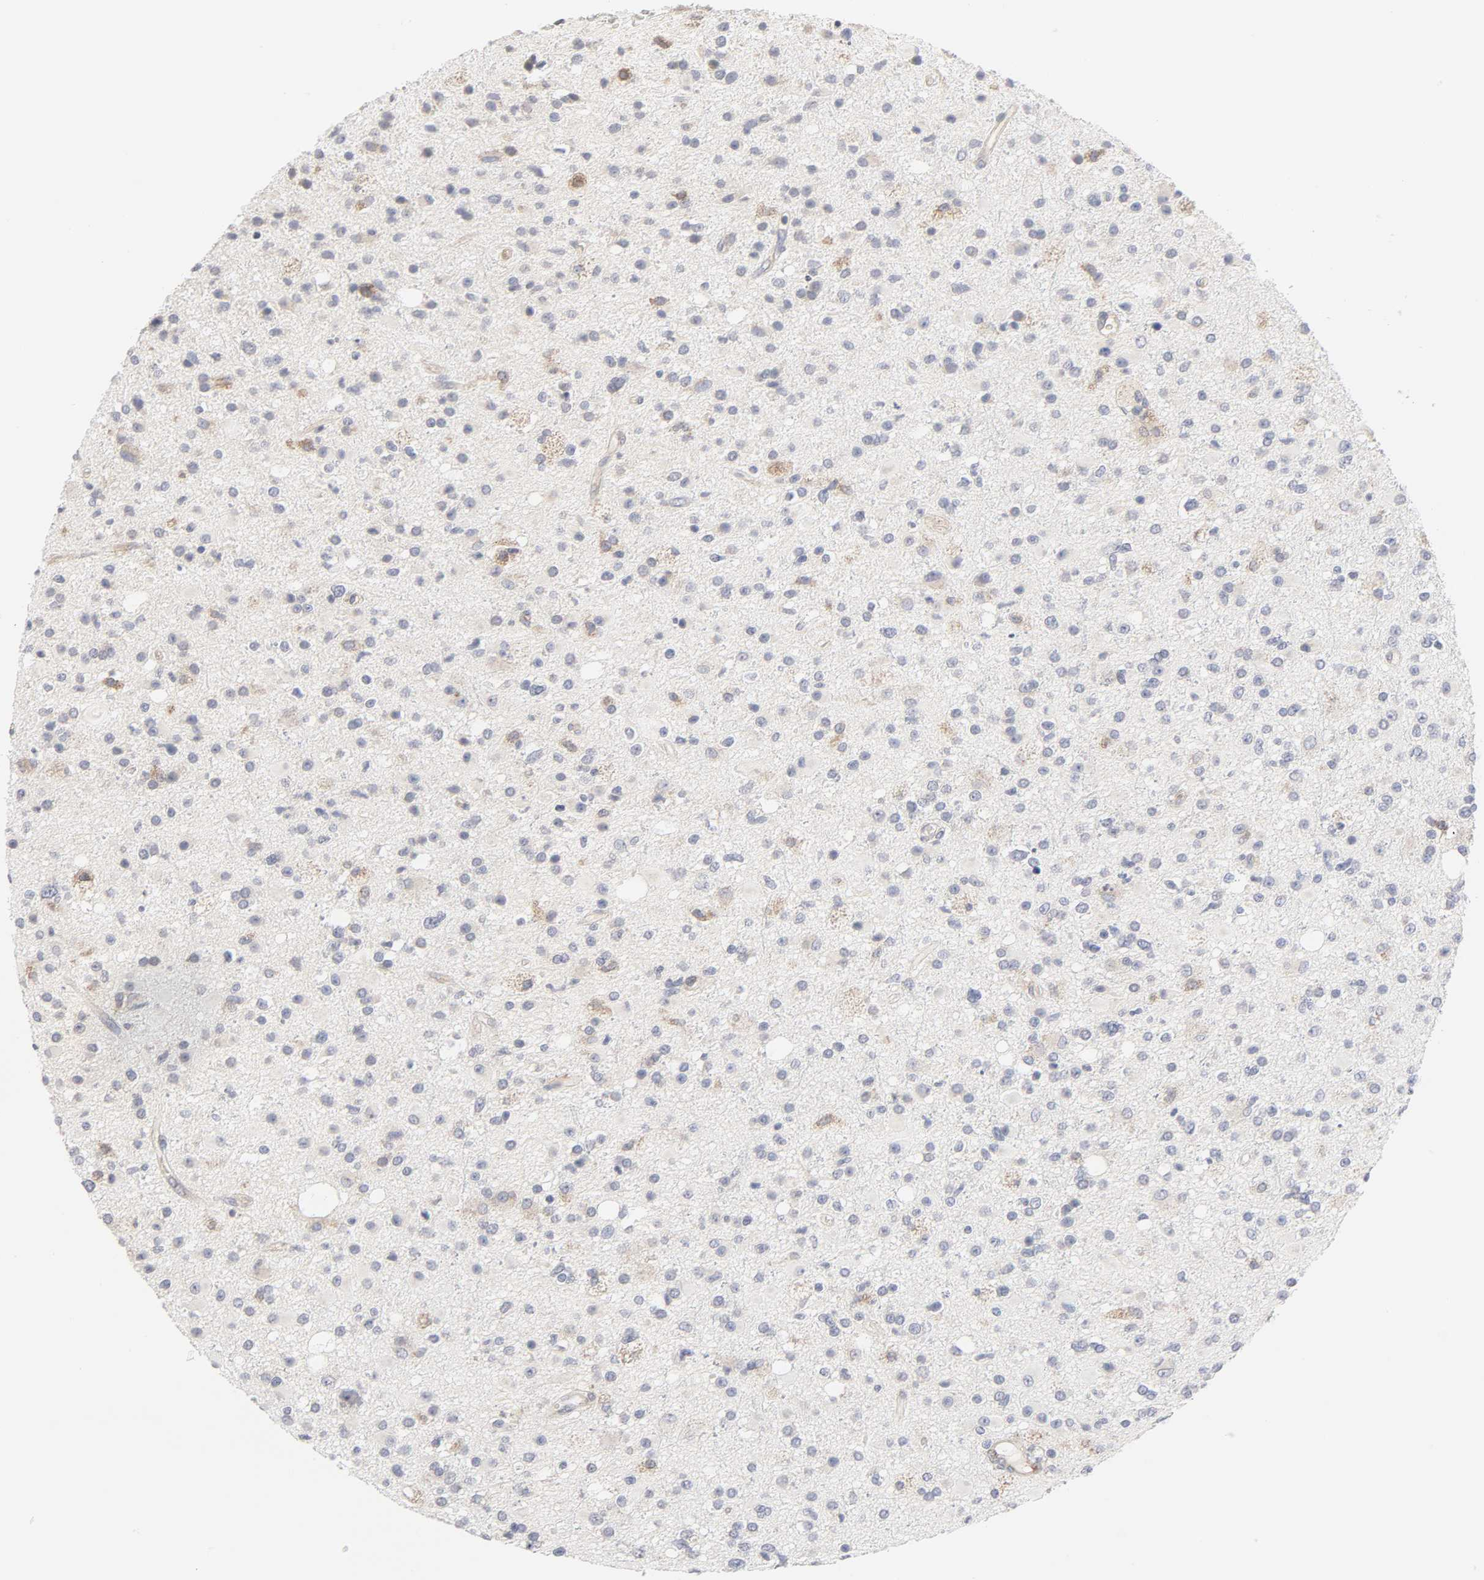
{"staining": {"intensity": "weak", "quantity": "<25%", "location": "cytoplasmic/membranous"}, "tissue": "glioma", "cell_type": "Tumor cells", "image_type": "cancer", "snomed": [{"axis": "morphology", "description": "Glioma, malignant, High grade"}, {"axis": "topography", "description": "Brain"}], "caption": "The photomicrograph demonstrates no staining of tumor cells in high-grade glioma (malignant).", "gene": "IL4R", "patient": {"sex": "male", "age": 33}}